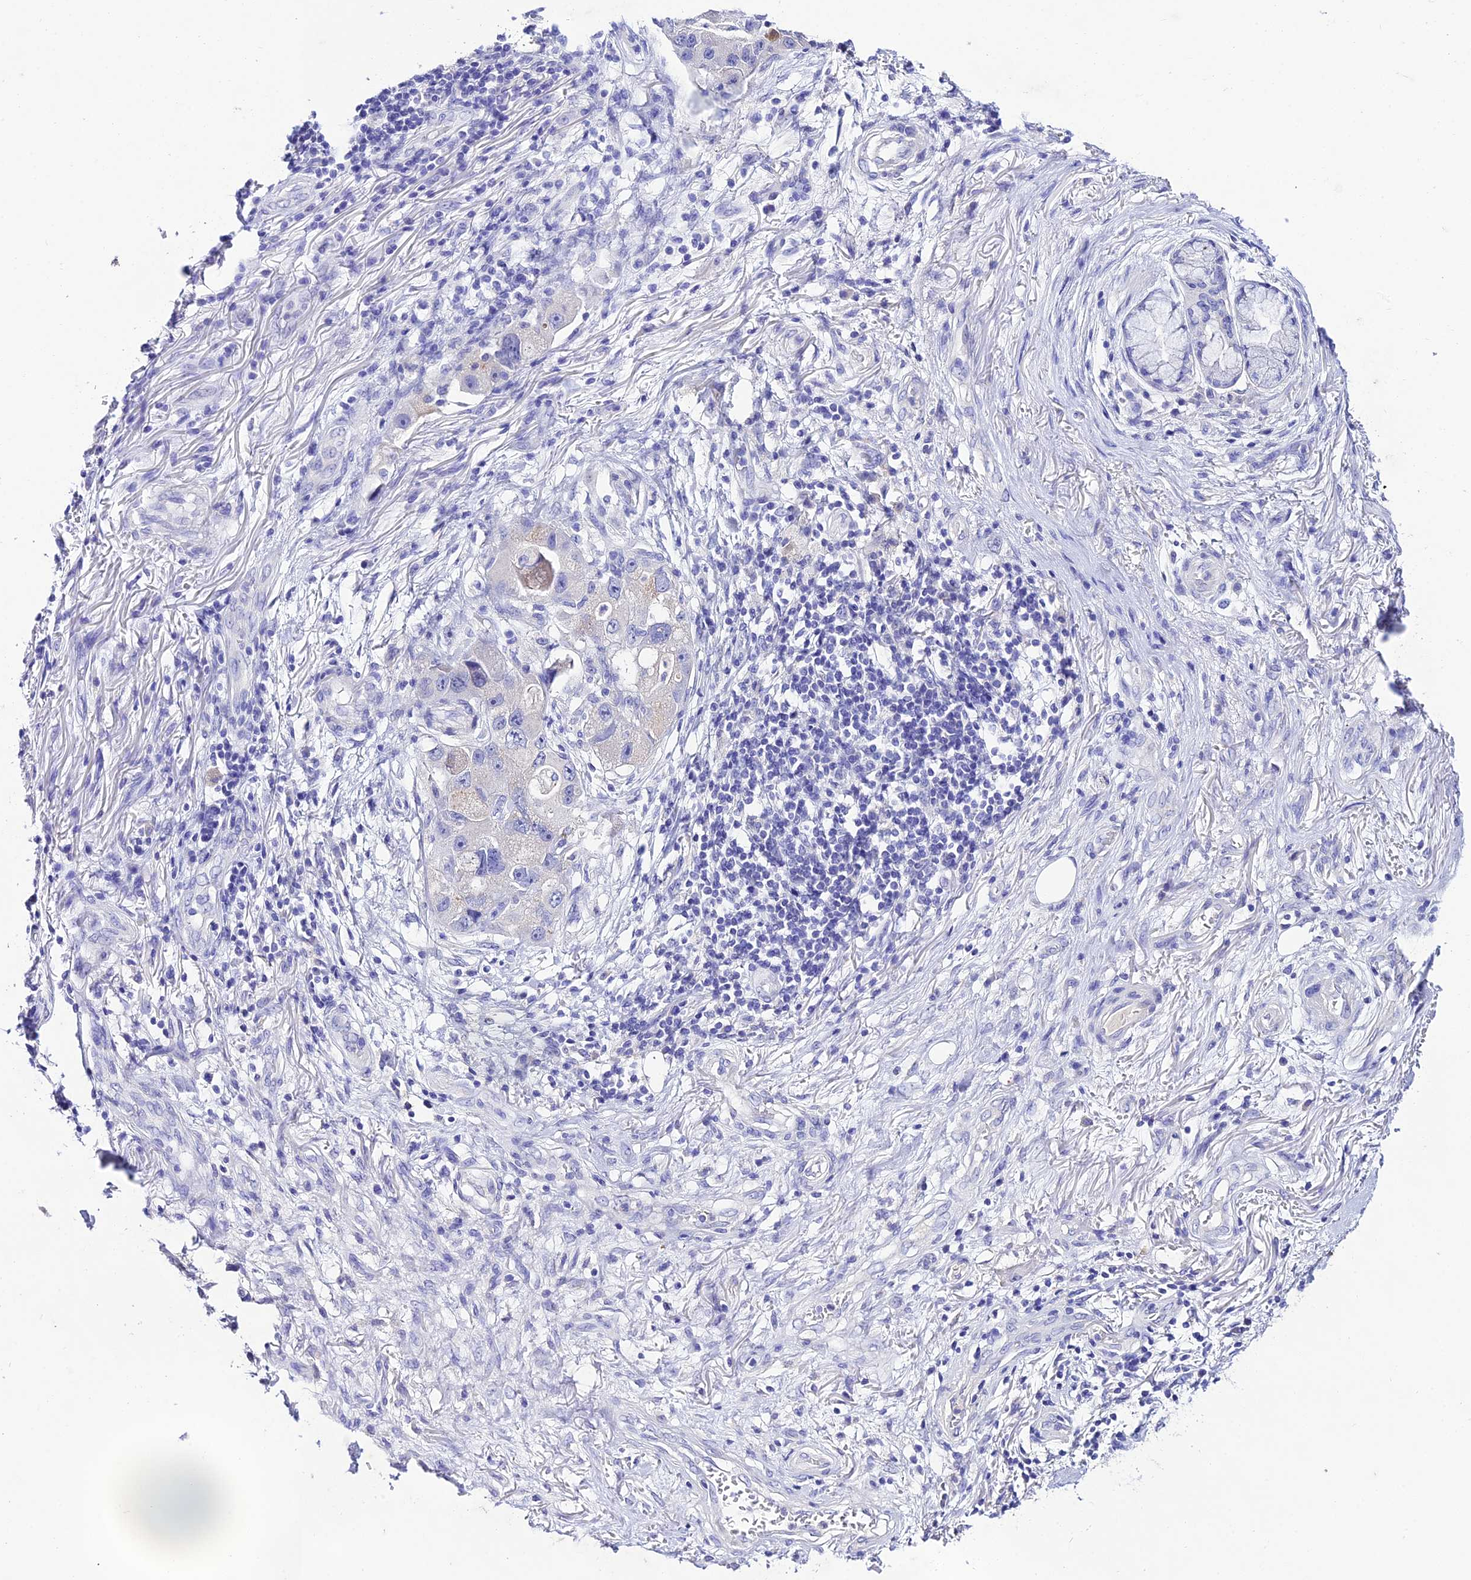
{"staining": {"intensity": "negative", "quantity": "none", "location": "none"}, "tissue": "lung cancer", "cell_type": "Tumor cells", "image_type": "cancer", "snomed": [{"axis": "morphology", "description": "Adenocarcinoma, NOS"}, {"axis": "topography", "description": "Lung"}], "caption": "Lung adenocarcinoma was stained to show a protein in brown. There is no significant positivity in tumor cells.", "gene": "NLRP6", "patient": {"sex": "female", "age": 54}}